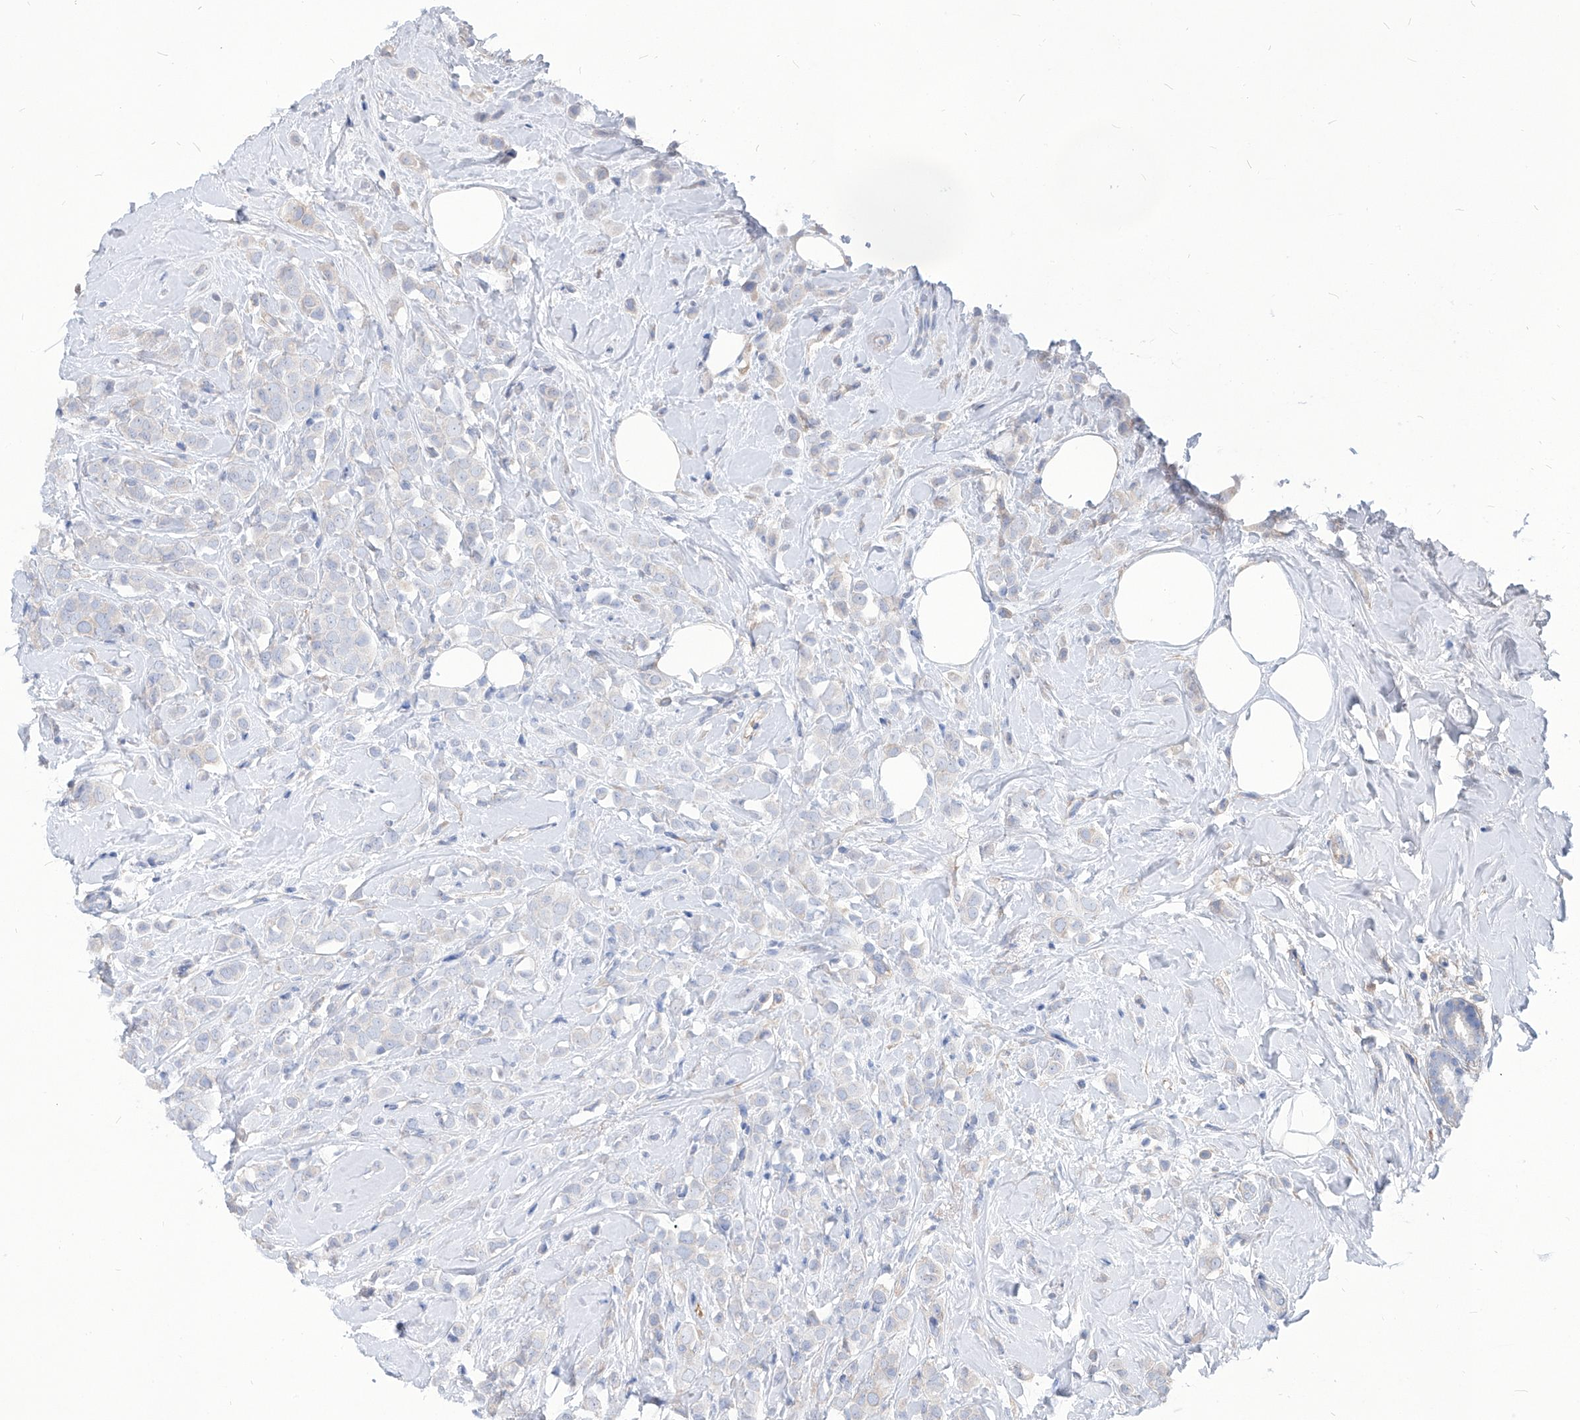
{"staining": {"intensity": "negative", "quantity": "none", "location": "none"}, "tissue": "breast cancer", "cell_type": "Tumor cells", "image_type": "cancer", "snomed": [{"axis": "morphology", "description": "Lobular carcinoma"}, {"axis": "topography", "description": "Breast"}], "caption": "This is a photomicrograph of immunohistochemistry (IHC) staining of breast cancer (lobular carcinoma), which shows no expression in tumor cells.", "gene": "AKAP10", "patient": {"sex": "female", "age": 47}}